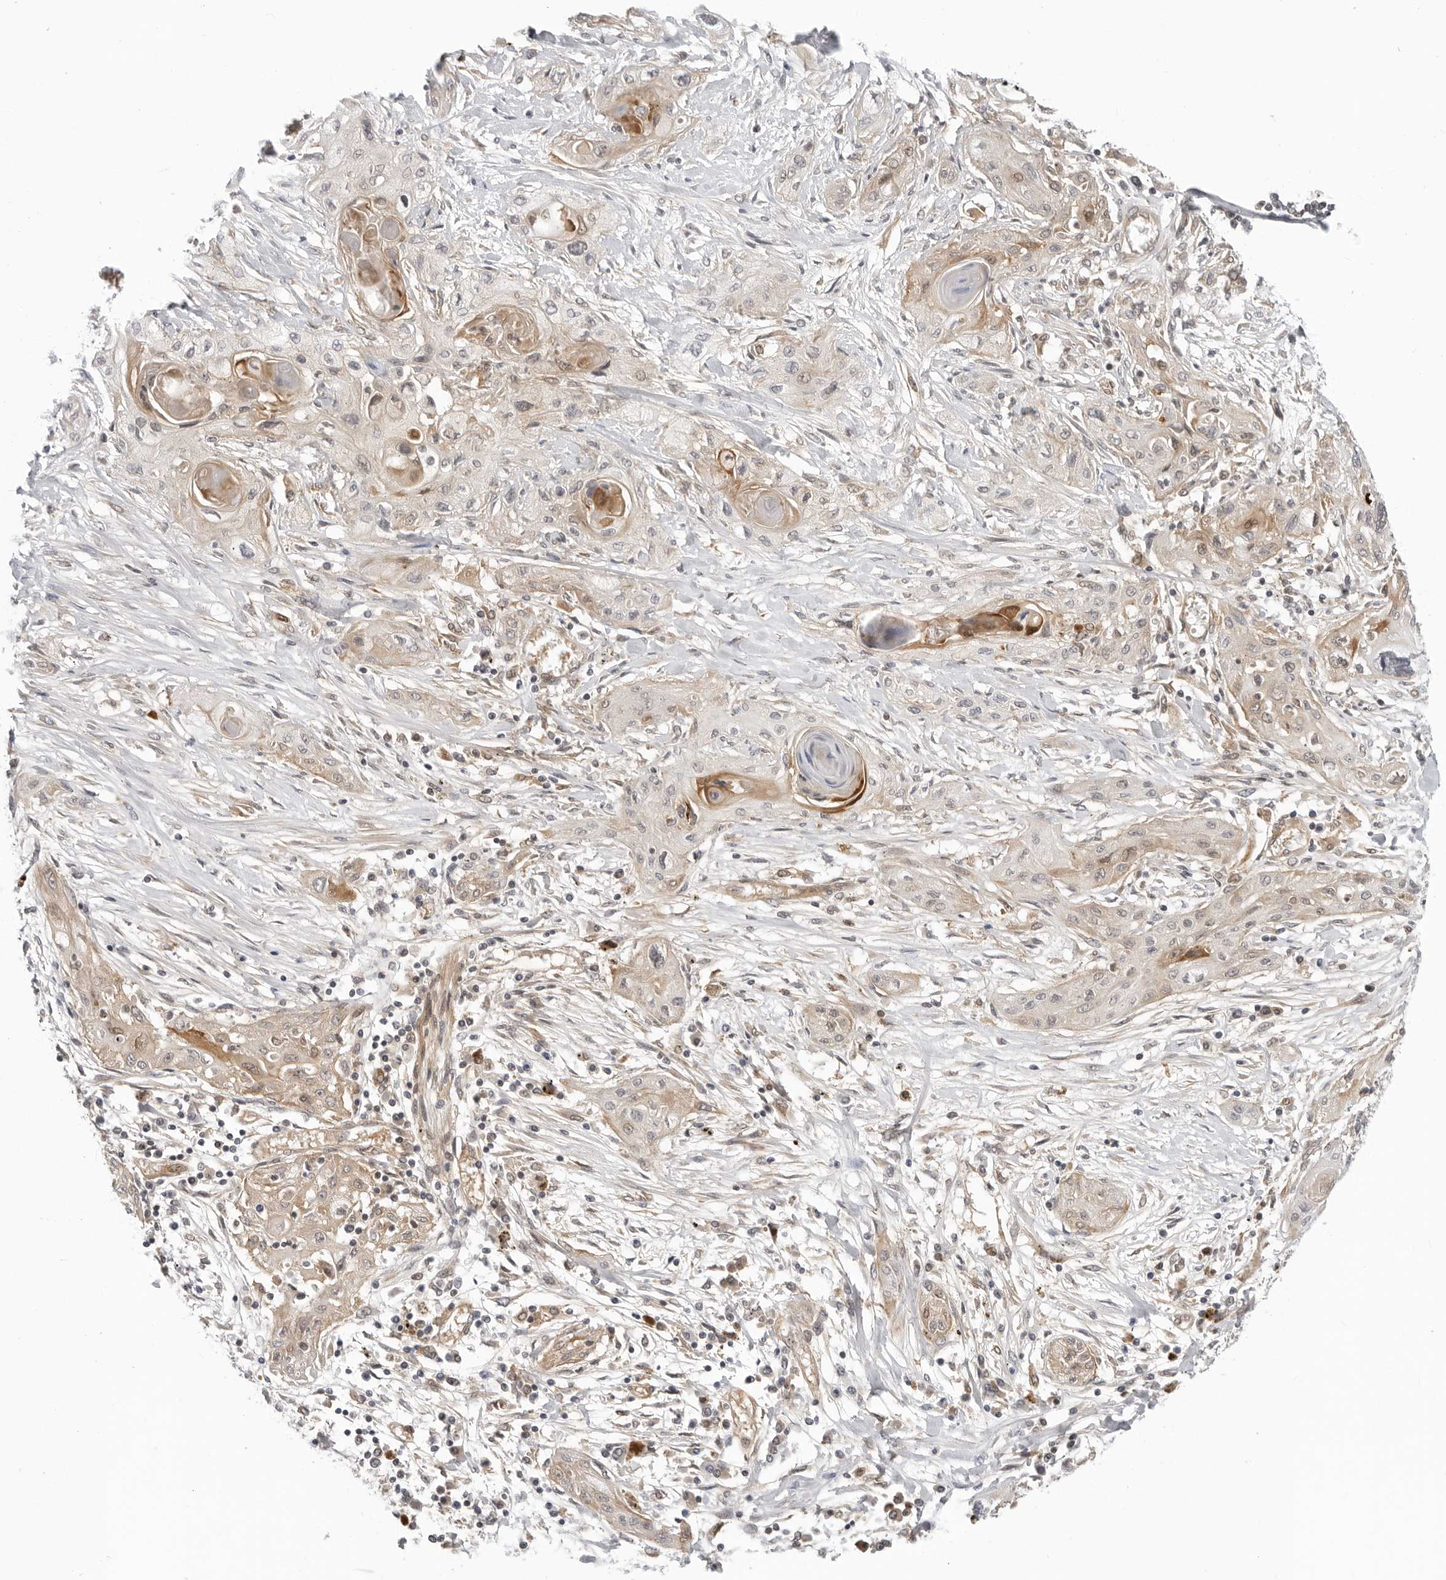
{"staining": {"intensity": "weak", "quantity": "25%-75%", "location": "cytoplasmic/membranous"}, "tissue": "lung cancer", "cell_type": "Tumor cells", "image_type": "cancer", "snomed": [{"axis": "morphology", "description": "Squamous cell carcinoma, NOS"}, {"axis": "topography", "description": "Lung"}], "caption": "Squamous cell carcinoma (lung) stained with immunohistochemistry demonstrates weak cytoplasmic/membranous staining in approximately 25%-75% of tumor cells.", "gene": "SUGCT", "patient": {"sex": "female", "age": 47}}